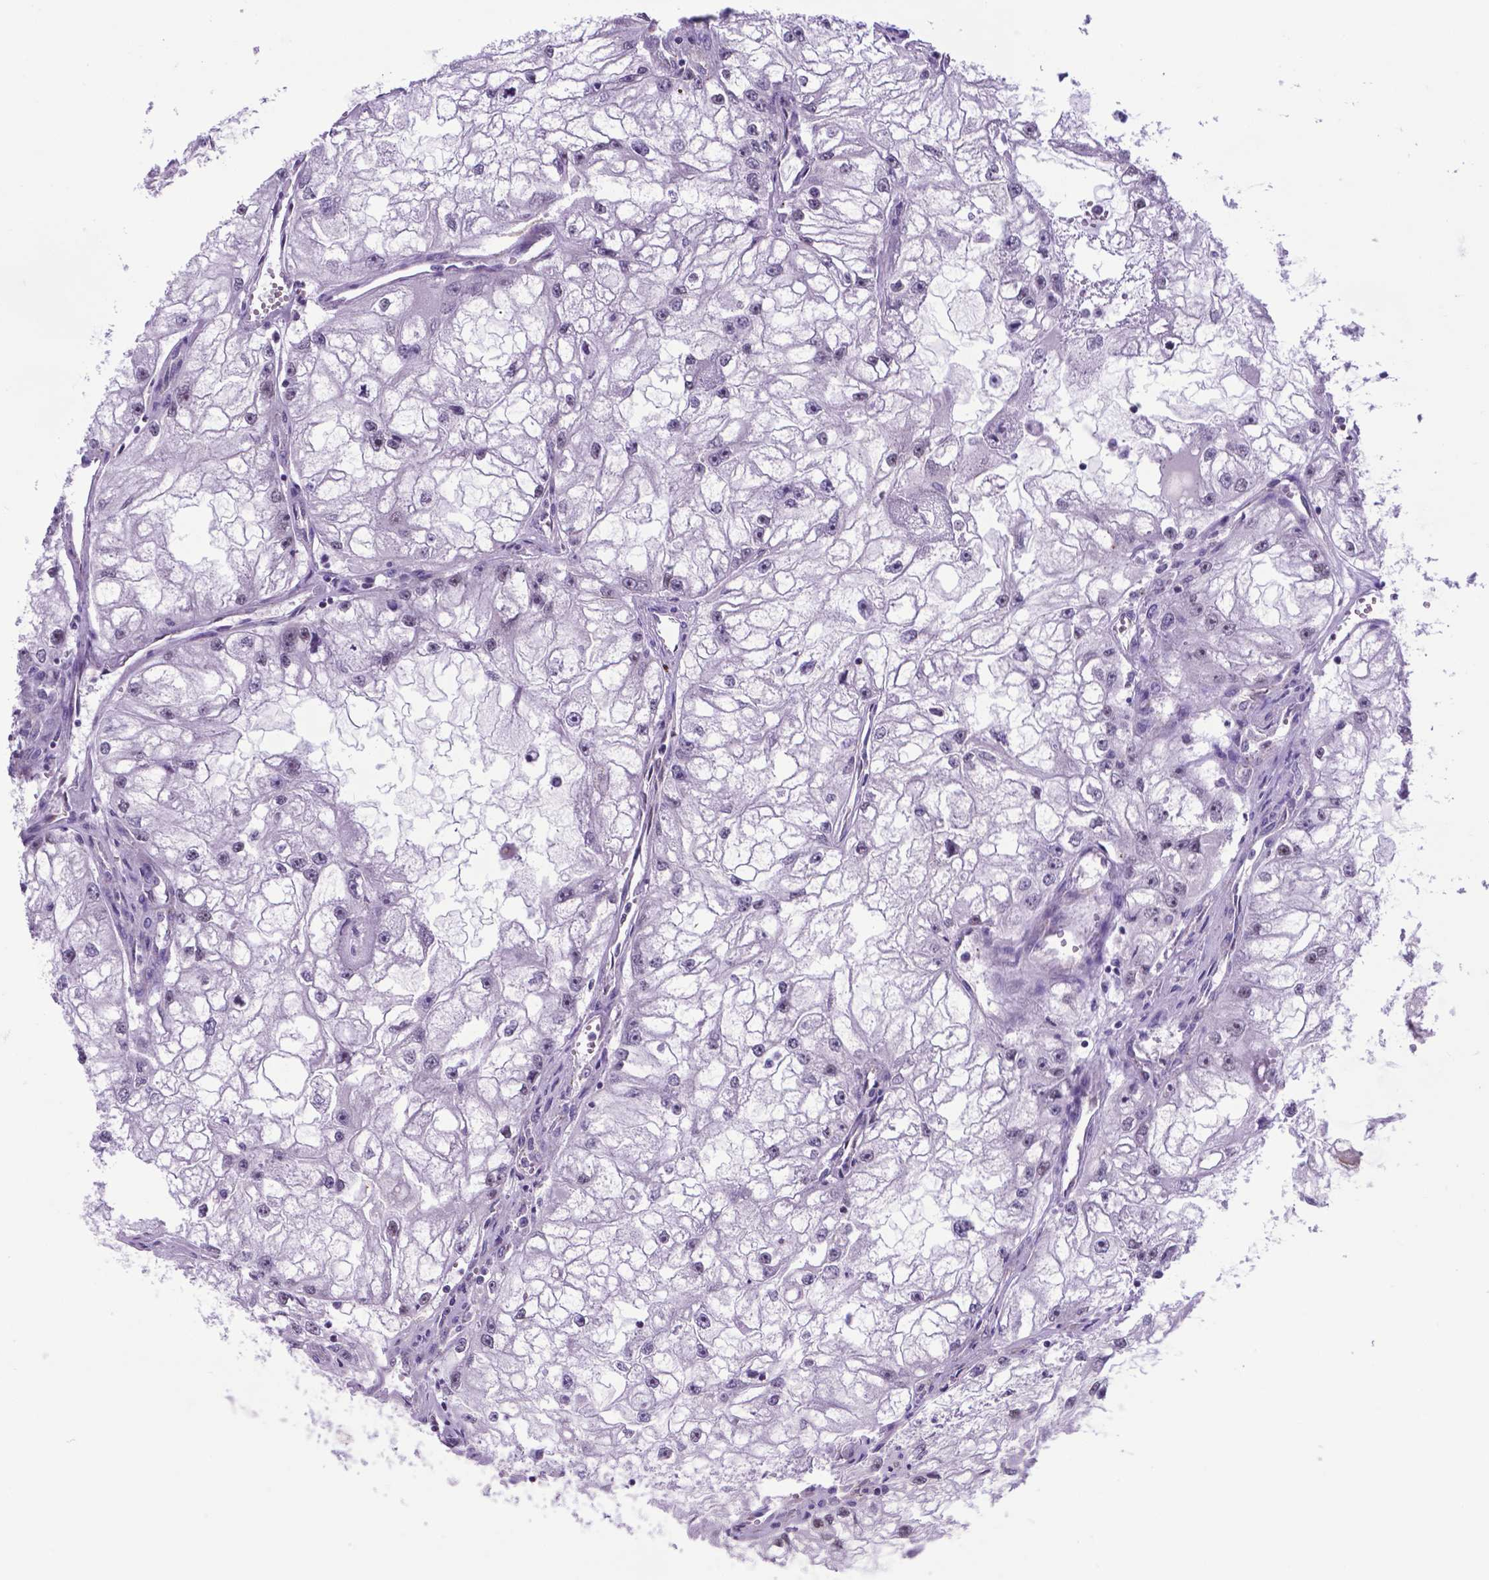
{"staining": {"intensity": "moderate", "quantity": "25%-75%", "location": "nuclear"}, "tissue": "renal cancer", "cell_type": "Tumor cells", "image_type": "cancer", "snomed": [{"axis": "morphology", "description": "Adenocarcinoma, NOS"}, {"axis": "topography", "description": "Kidney"}], "caption": "Moderate nuclear expression is identified in about 25%-75% of tumor cells in renal adenocarcinoma.", "gene": "POU3F3", "patient": {"sex": "male", "age": 59}}